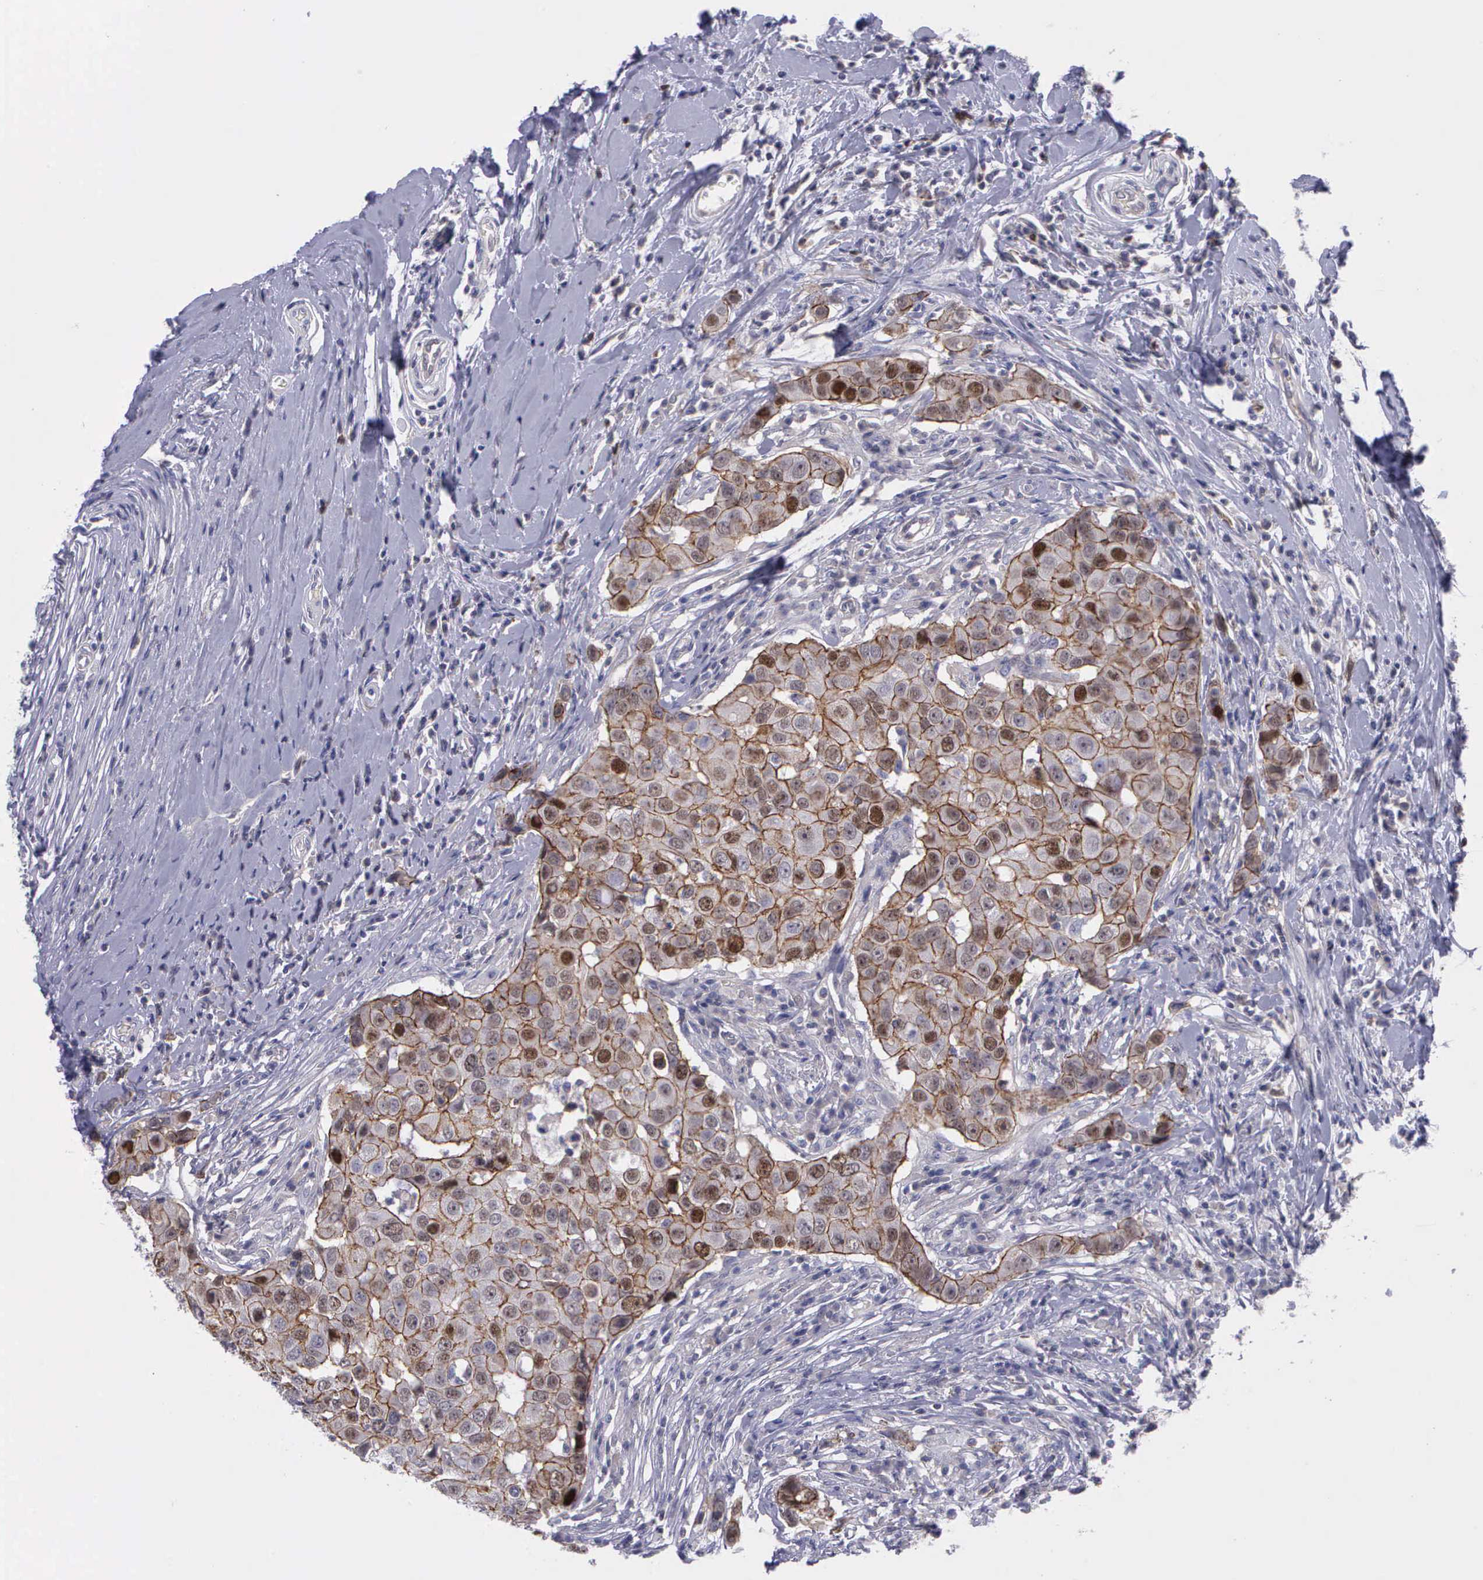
{"staining": {"intensity": "moderate", "quantity": ">75%", "location": "cytoplasmic/membranous,nuclear"}, "tissue": "breast cancer", "cell_type": "Tumor cells", "image_type": "cancer", "snomed": [{"axis": "morphology", "description": "Duct carcinoma"}, {"axis": "topography", "description": "Breast"}], "caption": "An image of breast cancer (invasive ductal carcinoma) stained for a protein demonstrates moderate cytoplasmic/membranous and nuclear brown staining in tumor cells. (brown staining indicates protein expression, while blue staining denotes nuclei).", "gene": "MICAL3", "patient": {"sex": "female", "age": 27}}